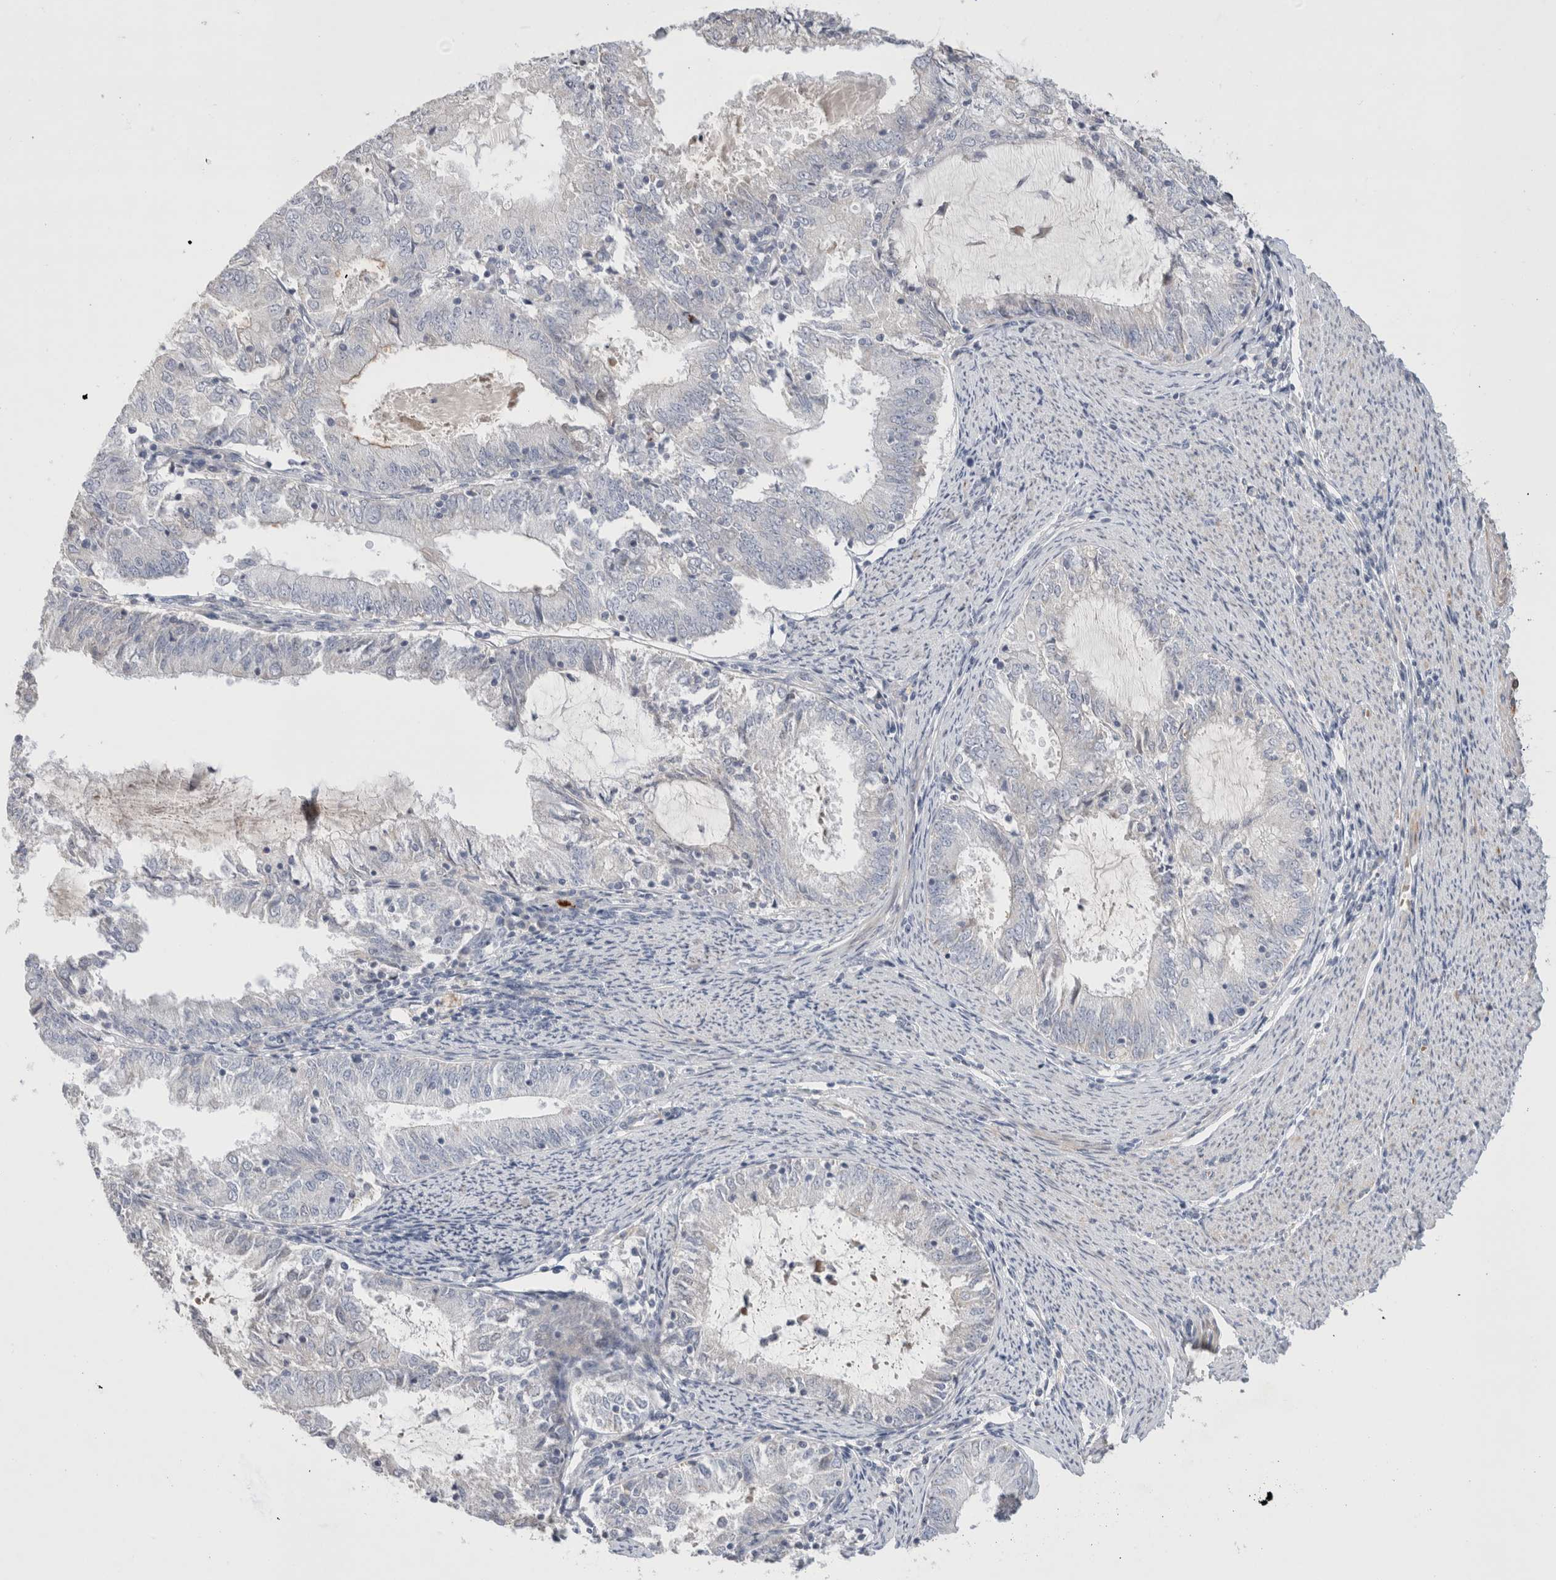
{"staining": {"intensity": "negative", "quantity": "none", "location": "none"}, "tissue": "endometrial cancer", "cell_type": "Tumor cells", "image_type": "cancer", "snomed": [{"axis": "morphology", "description": "Adenocarcinoma, NOS"}, {"axis": "topography", "description": "Endometrium"}], "caption": "A micrograph of human endometrial cancer is negative for staining in tumor cells.", "gene": "ECHDC2", "patient": {"sex": "female", "age": 57}}